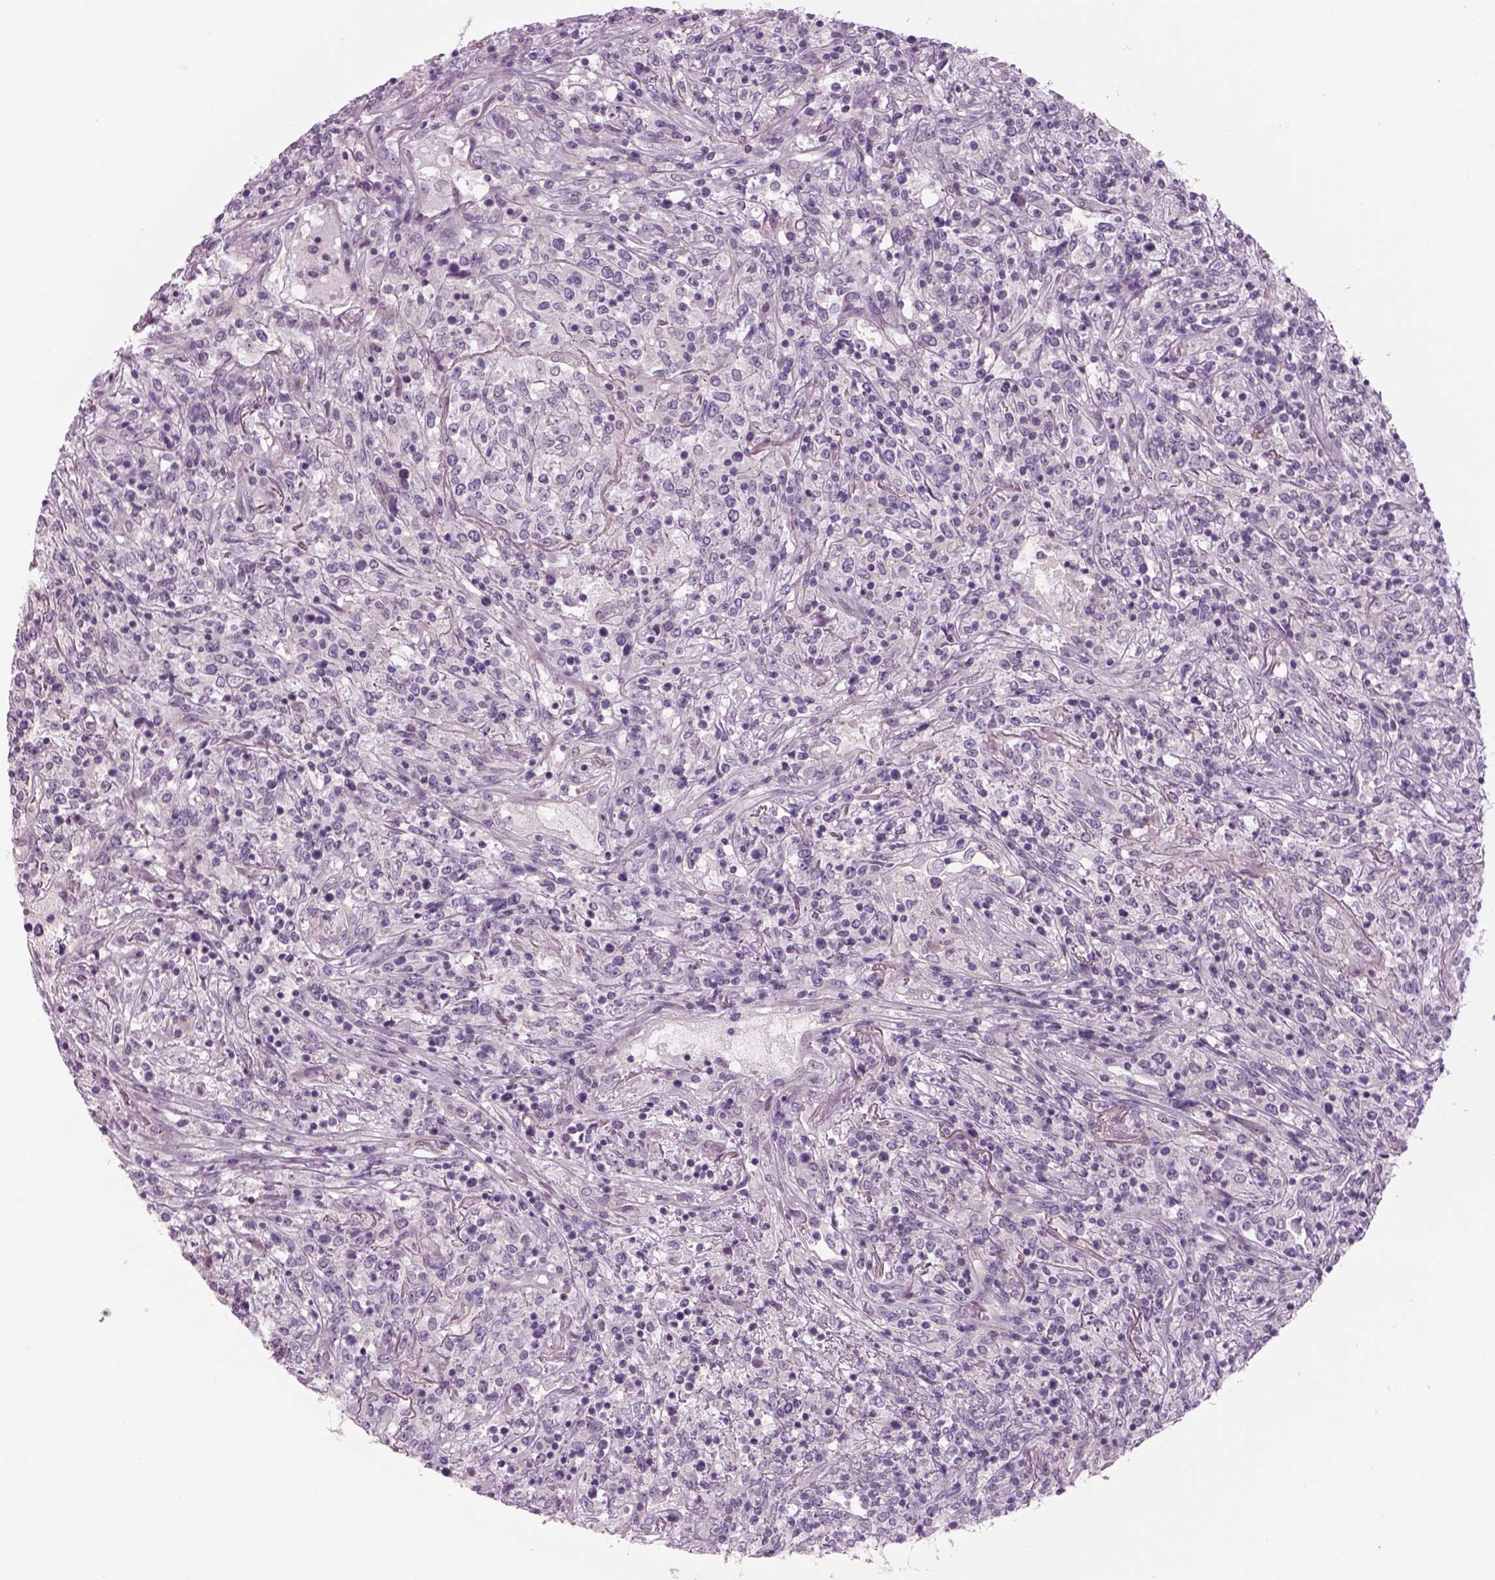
{"staining": {"intensity": "negative", "quantity": "none", "location": "none"}, "tissue": "lymphoma", "cell_type": "Tumor cells", "image_type": "cancer", "snomed": [{"axis": "morphology", "description": "Malignant lymphoma, non-Hodgkin's type, High grade"}, {"axis": "topography", "description": "Lung"}], "caption": "Immunohistochemical staining of lymphoma displays no significant positivity in tumor cells.", "gene": "MDH1B", "patient": {"sex": "male", "age": 79}}